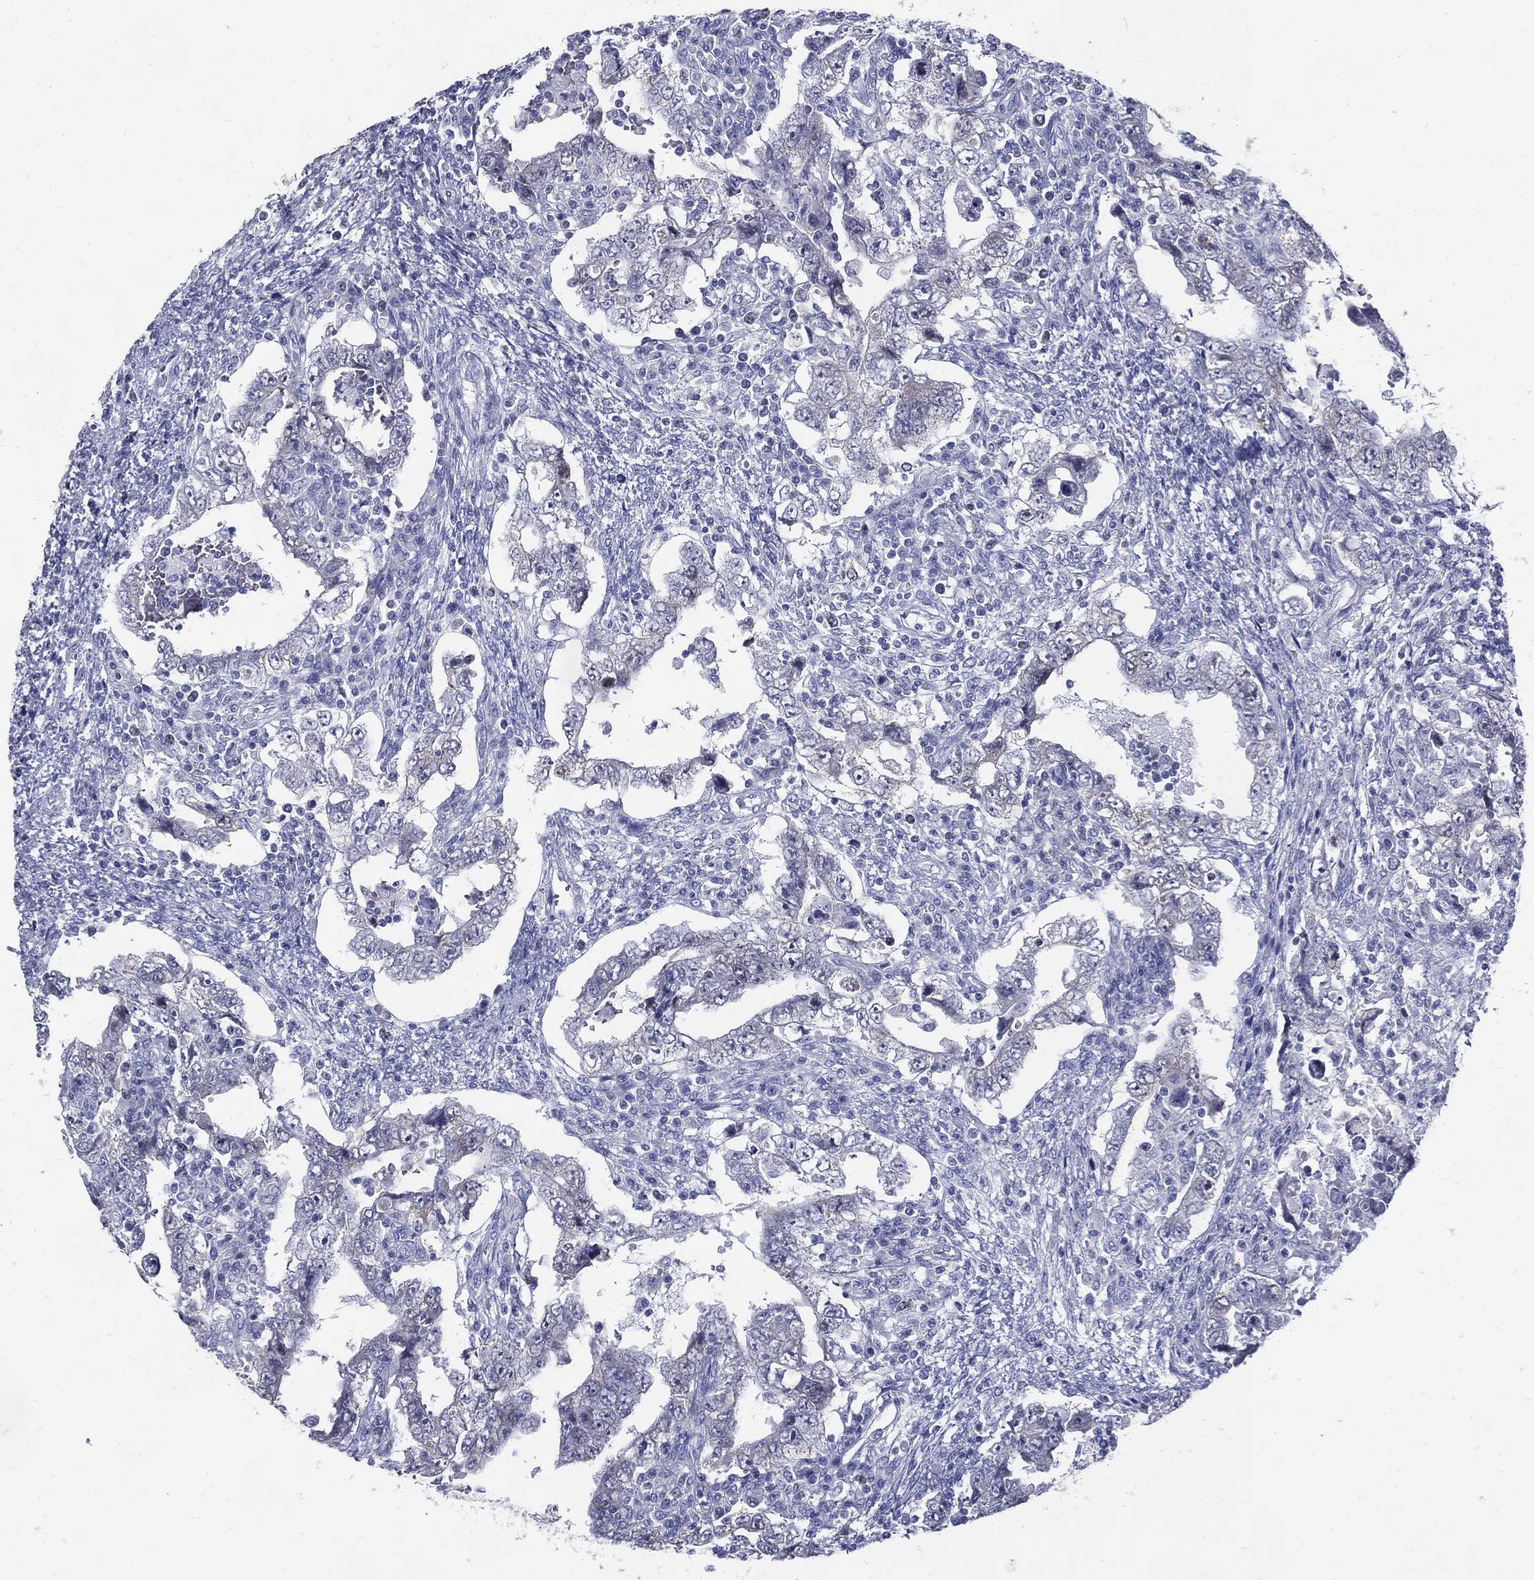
{"staining": {"intensity": "negative", "quantity": "none", "location": "none"}, "tissue": "testis cancer", "cell_type": "Tumor cells", "image_type": "cancer", "snomed": [{"axis": "morphology", "description": "Carcinoma, Embryonal, NOS"}, {"axis": "topography", "description": "Testis"}], "caption": "This is a micrograph of immunohistochemistry staining of testis cancer (embryonal carcinoma), which shows no staining in tumor cells.", "gene": "KIF2C", "patient": {"sex": "male", "age": 26}}